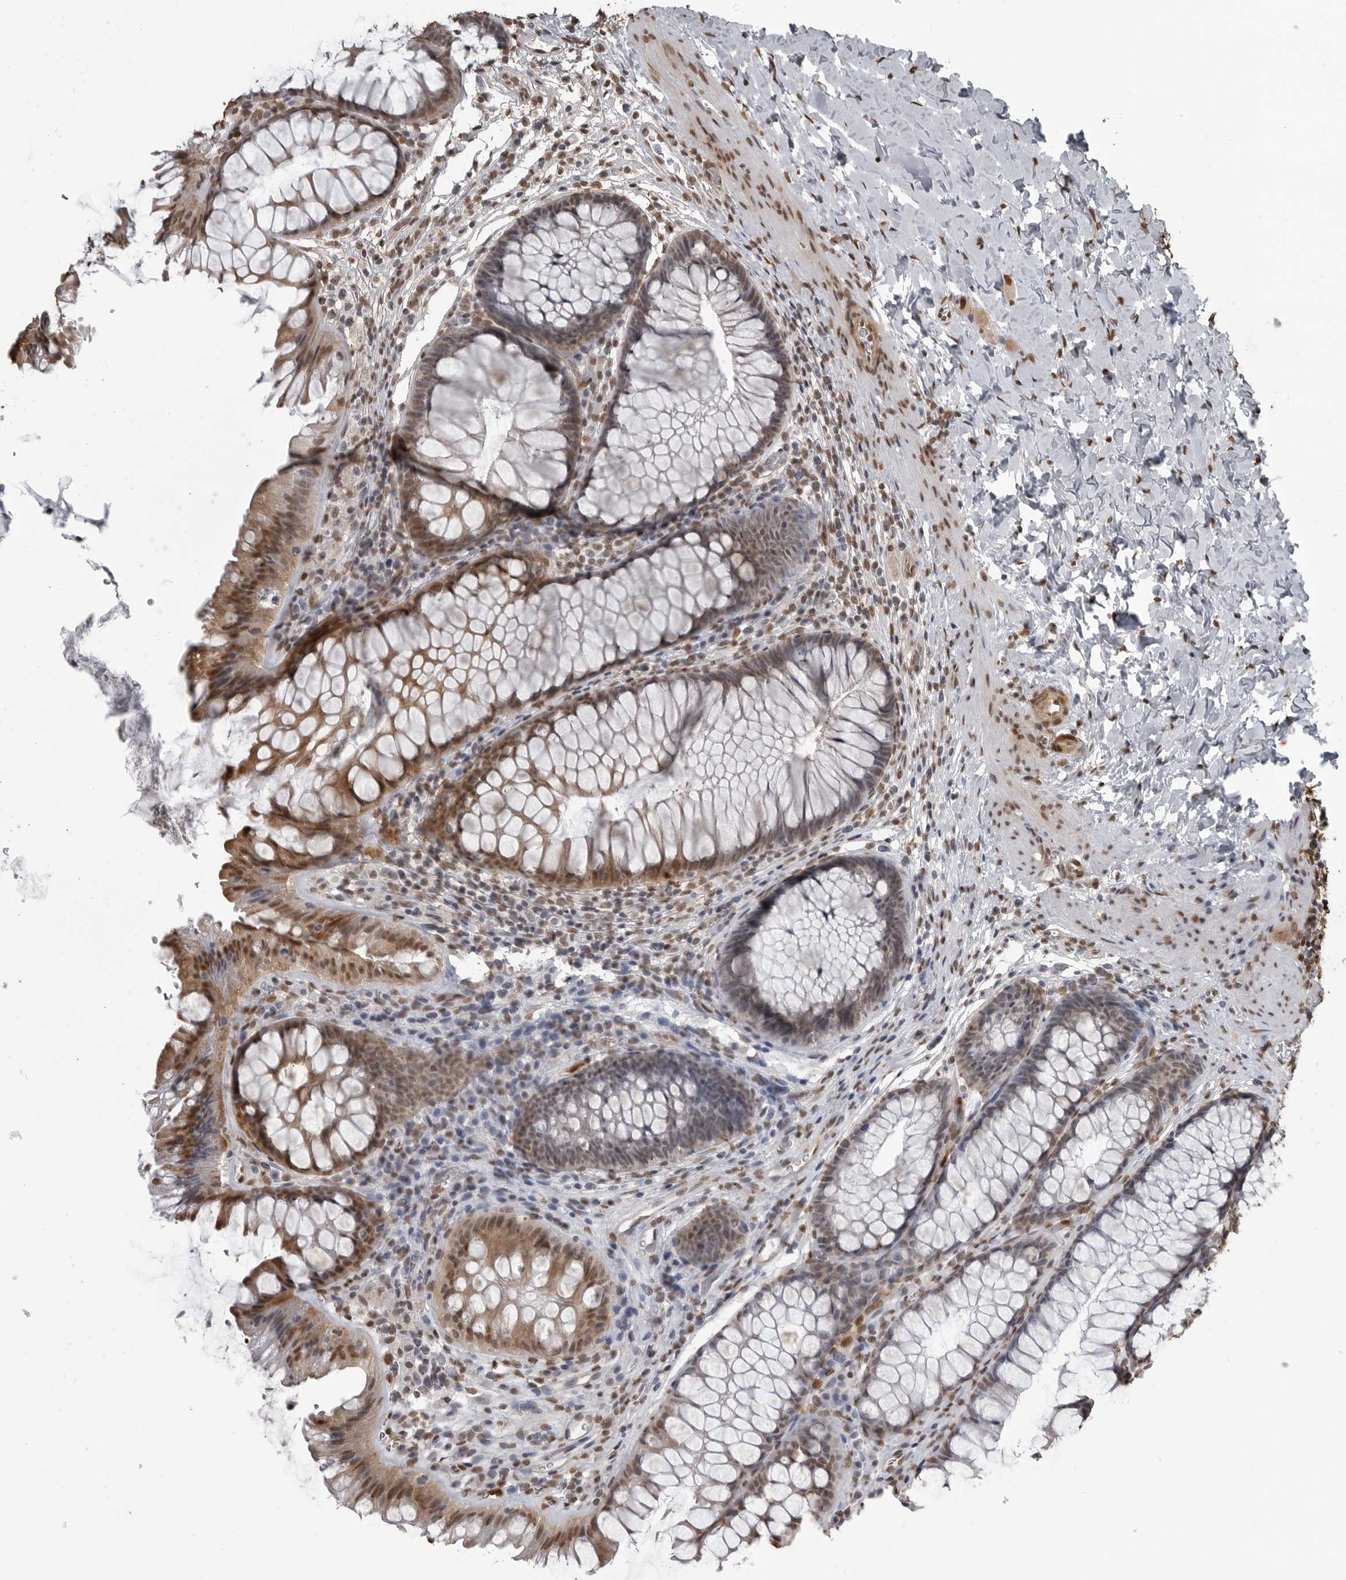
{"staining": {"intensity": "strong", "quantity": ">75%", "location": "cytoplasmic/membranous,nuclear"}, "tissue": "colon", "cell_type": "Endothelial cells", "image_type": "normal", "snomed": [{"axis": "morphology", "description": "Normal tissue, NOS"}, {"axis": "topography", "description": "Colon"}], "caption": "High-power microscopy captured an immunohistochemistry (IHC) photomicrograph of unremarkable colon, revealing strong cytoplasmic/membranous,nuclear expression in about >75% of endothelial cells.", "gene": "SMAD2", "patient": {"sex": "female", "age": 62}}